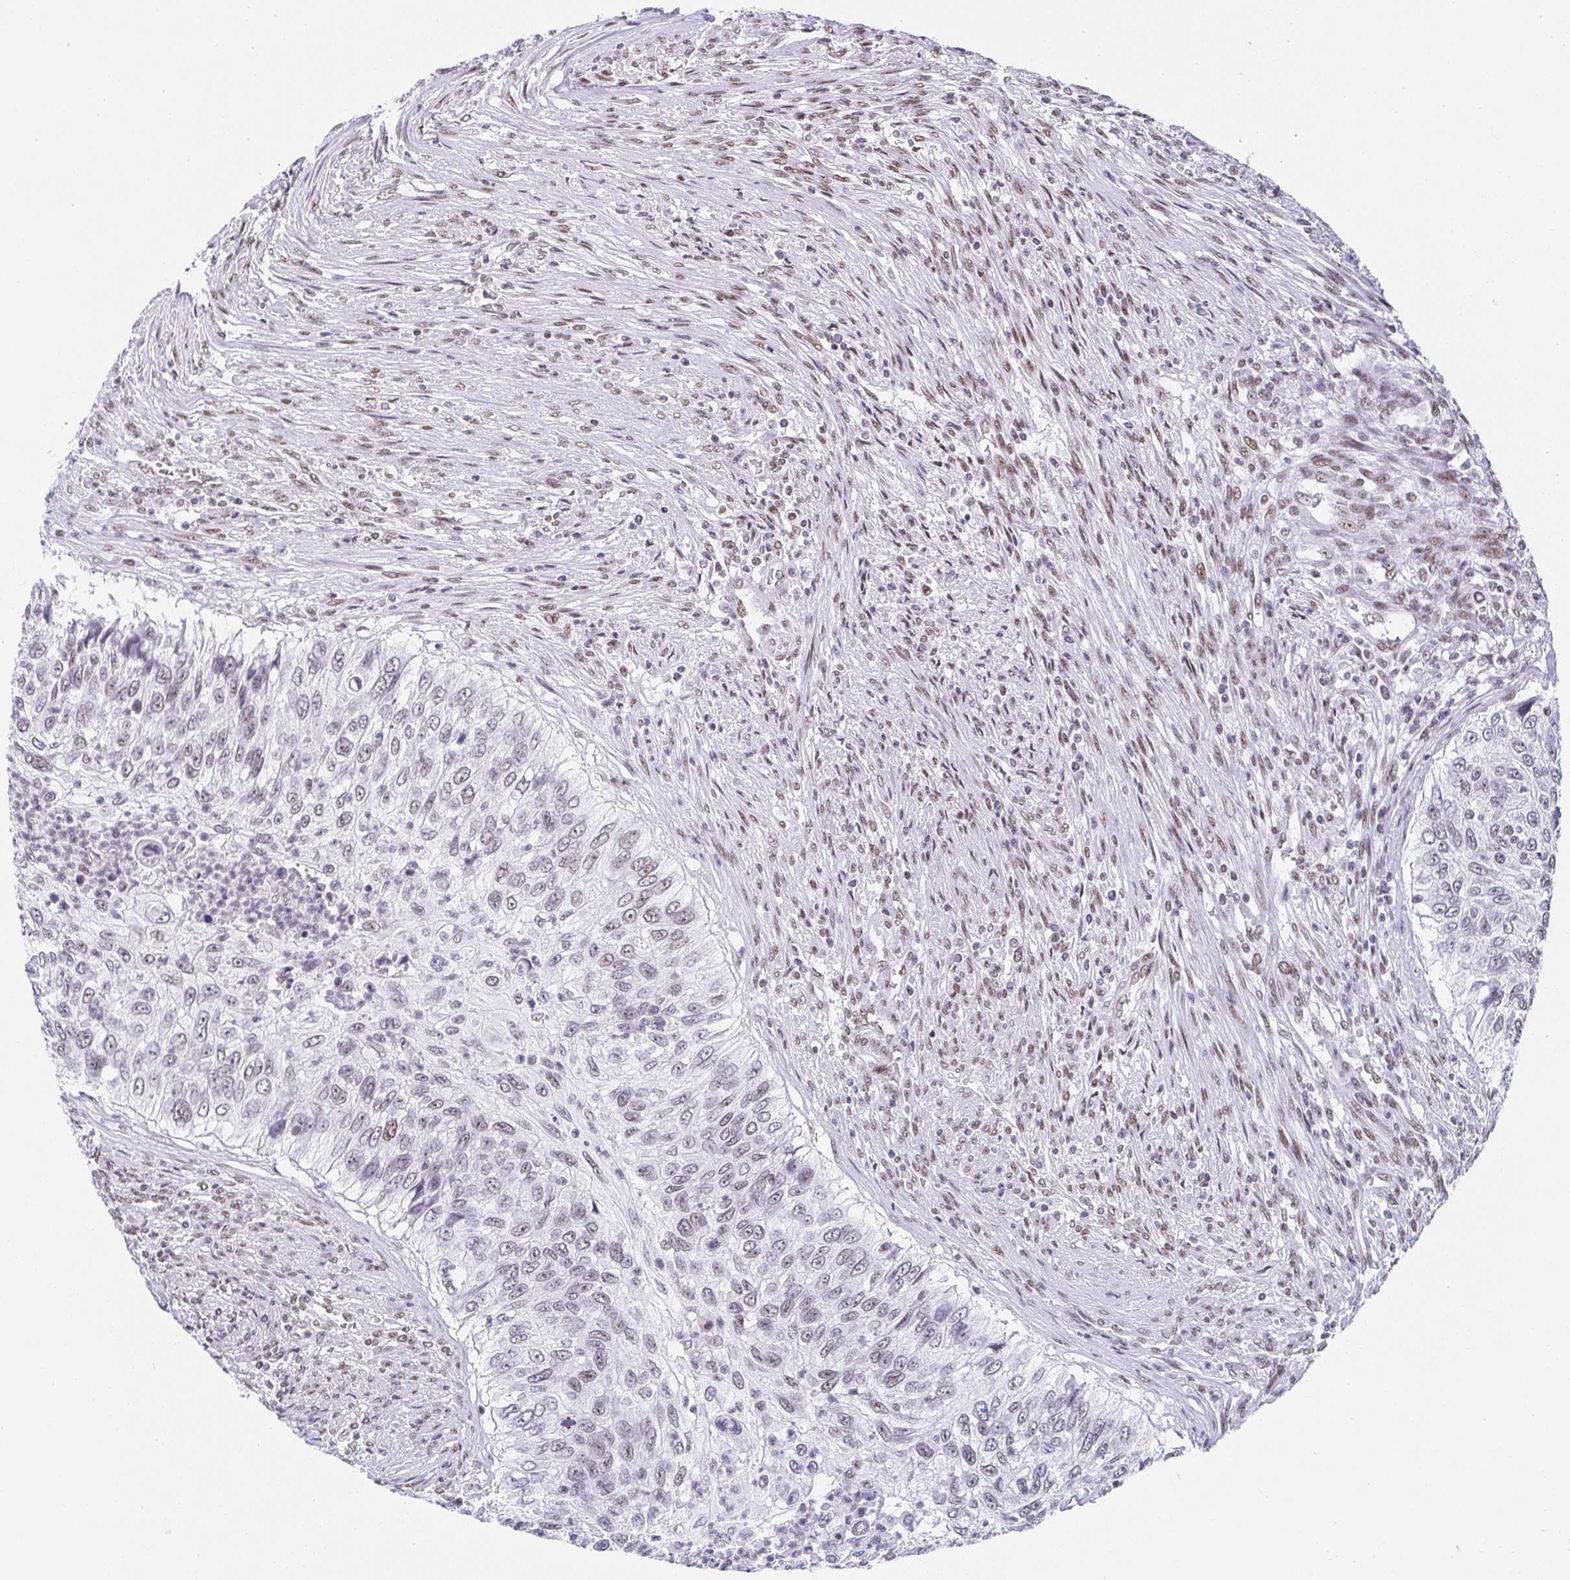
{"staining": {"intensity": "weak", "quantity": "<25%", "location": "nuclear"}, "tissue": "urothelial cancer", "cell_type": "Tumor cells", "image_type": "cancer", "snomed": [{"axis": "morphology", "description": "Urothelial carcinoma, High grade"}, {"axis": "topography", "description": "Urinary bladder"}], "caption": "Tumor cells are negative for brown protein staining in urothelial cancer. (DAB (3,3'-diaminobenzidine) immunohistochemistry (IHC), high magnification).", "gene": "SLC7A10", "patient": {"sex": "female", "age": 60}}